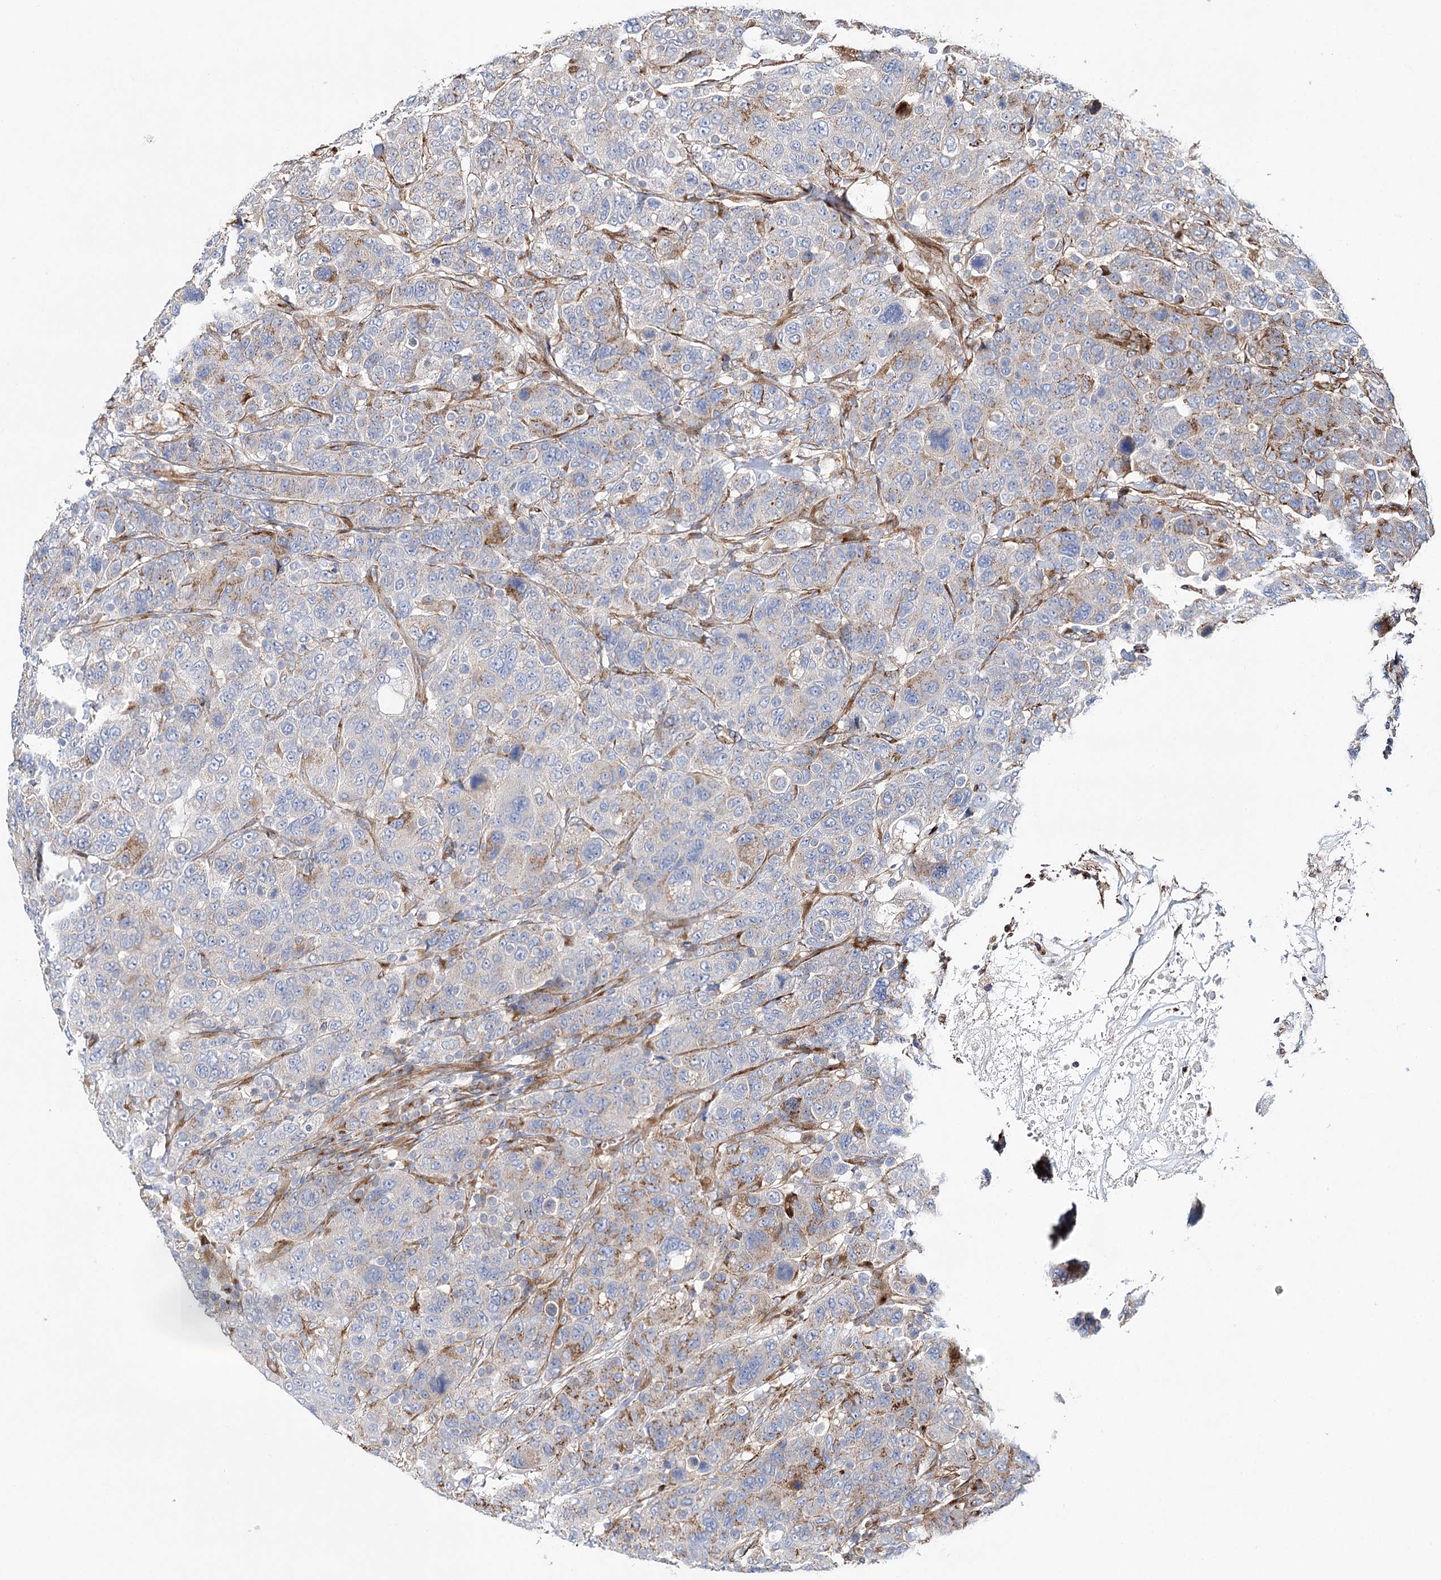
{"staining": {"intensity": "moderate", "quantity": "<25%", "location": "cytoplasmic/membranous"}, "tissue": "breast cancer", "cell_type": "Tumor cells", "image_type": "cancer", "snomed": [{"axis": "morphology", "description": "Duct carcinoma"}, {"axis": "topography", "description": "Breast"}], "caption": "Tumor cells display moderate cytoplasmic/membranous expression in approximately <25% of cells in breast cancer (intraductal carcinoma). Immunohistochemistry (ihc) stains the protein in brown and the nuclei are stained blue.", "gene": "ABRAXAS2", "patient": {"sex": "female", "age": 37}}